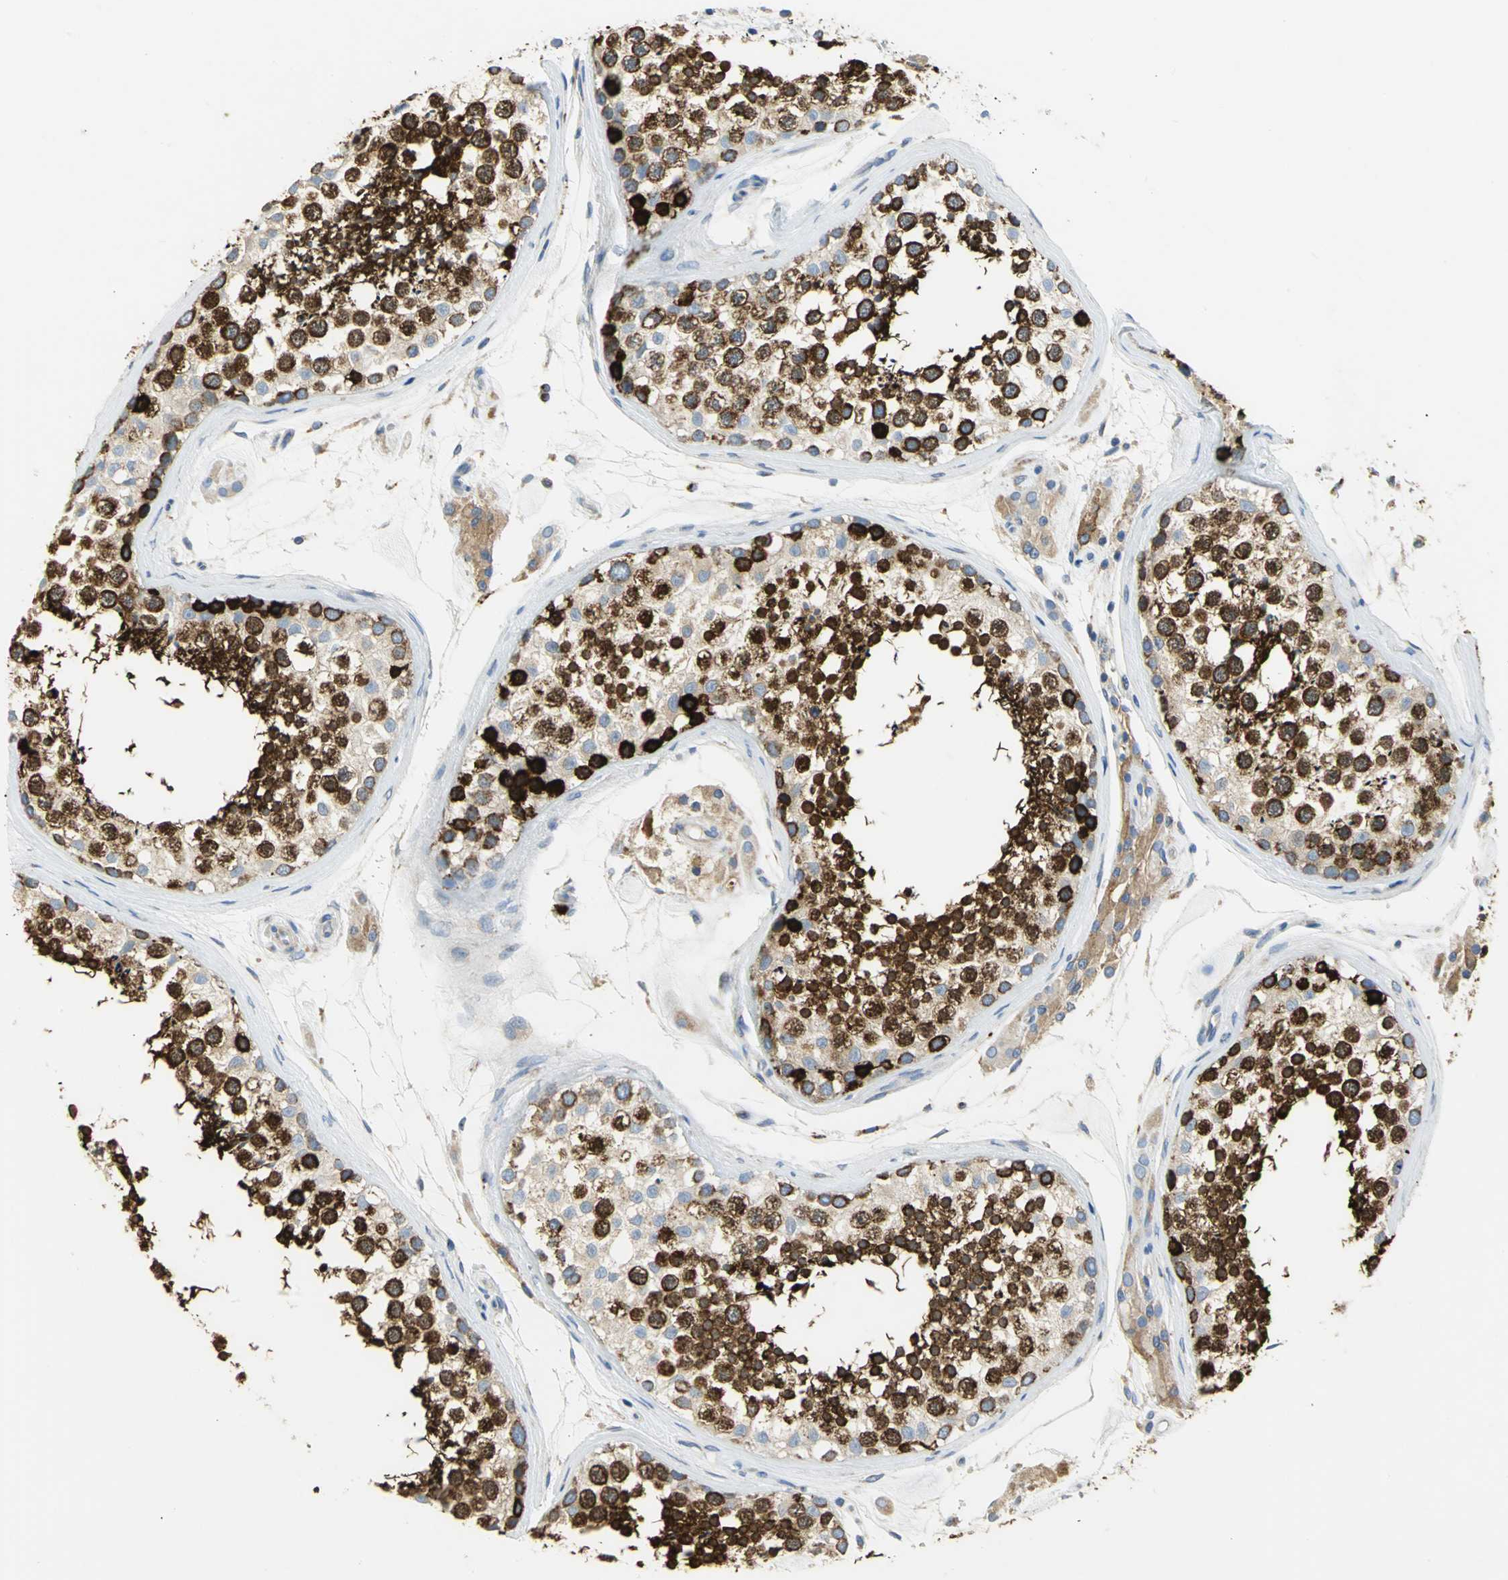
{"staining": {"intensity": "strong", "quantity": ">75%", "location": "cytoplasmic/membranous"}, "tissue": "testis", "cell_type": "Cells in seminiferous ducts", "image_type": "normal", "snomed": [{"axis": "morphology", "description": "Normal tissue, NOS"}, {"axis": "topography", "description": "Testis"}], "caption": "Immunohistochemistry (DAB (3,3'-diaminobenzidine)) staining of normal human testis shows strong cytoplasmic/membranous protein positivity in about >75% of cells in seminiferous ducts. (IHC, brightfield microscopy, high magnification).", "gene": "TULP4", "patient": {"sex": "male", "age": 46}}